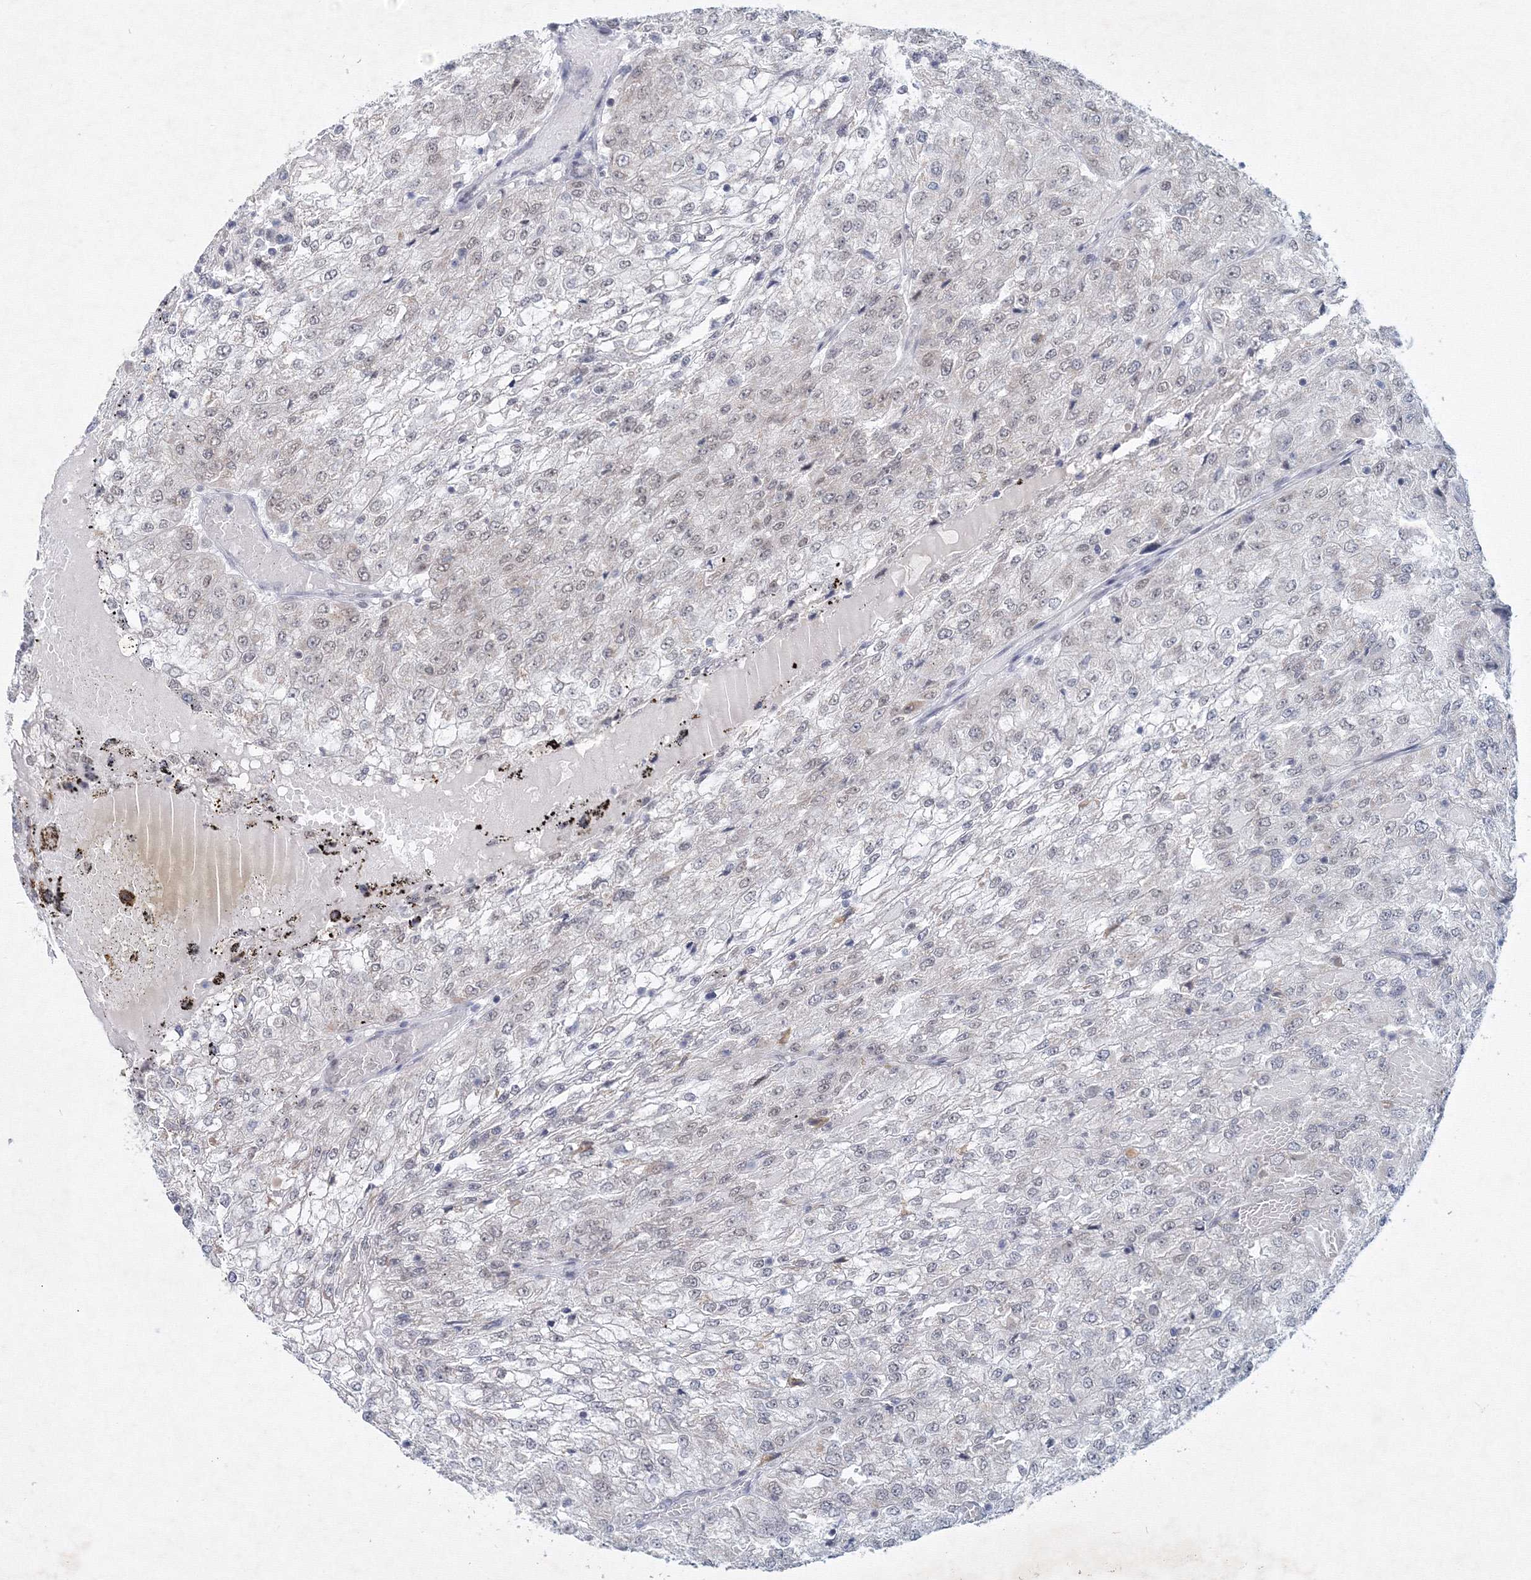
{"staining": {"intensity": "negative", "quantity": "none", "location": "none"}, "tissue": "renal cancer", "cell_type": "Tumor cells", "image_type": "cancer", "snomed": [{"axis": "morphology", "description": "Adenocarcinoma, NOS"}, {"axis": "topography", "description": "Kidney"}], "caption": "An immunohistochemistry (IHC) micrograph of renal cancer is shown. There is no staining in tumor cells of renal cancer.", "gene": "SF3B6", "patient": {"sex": "female", "age": 54}}